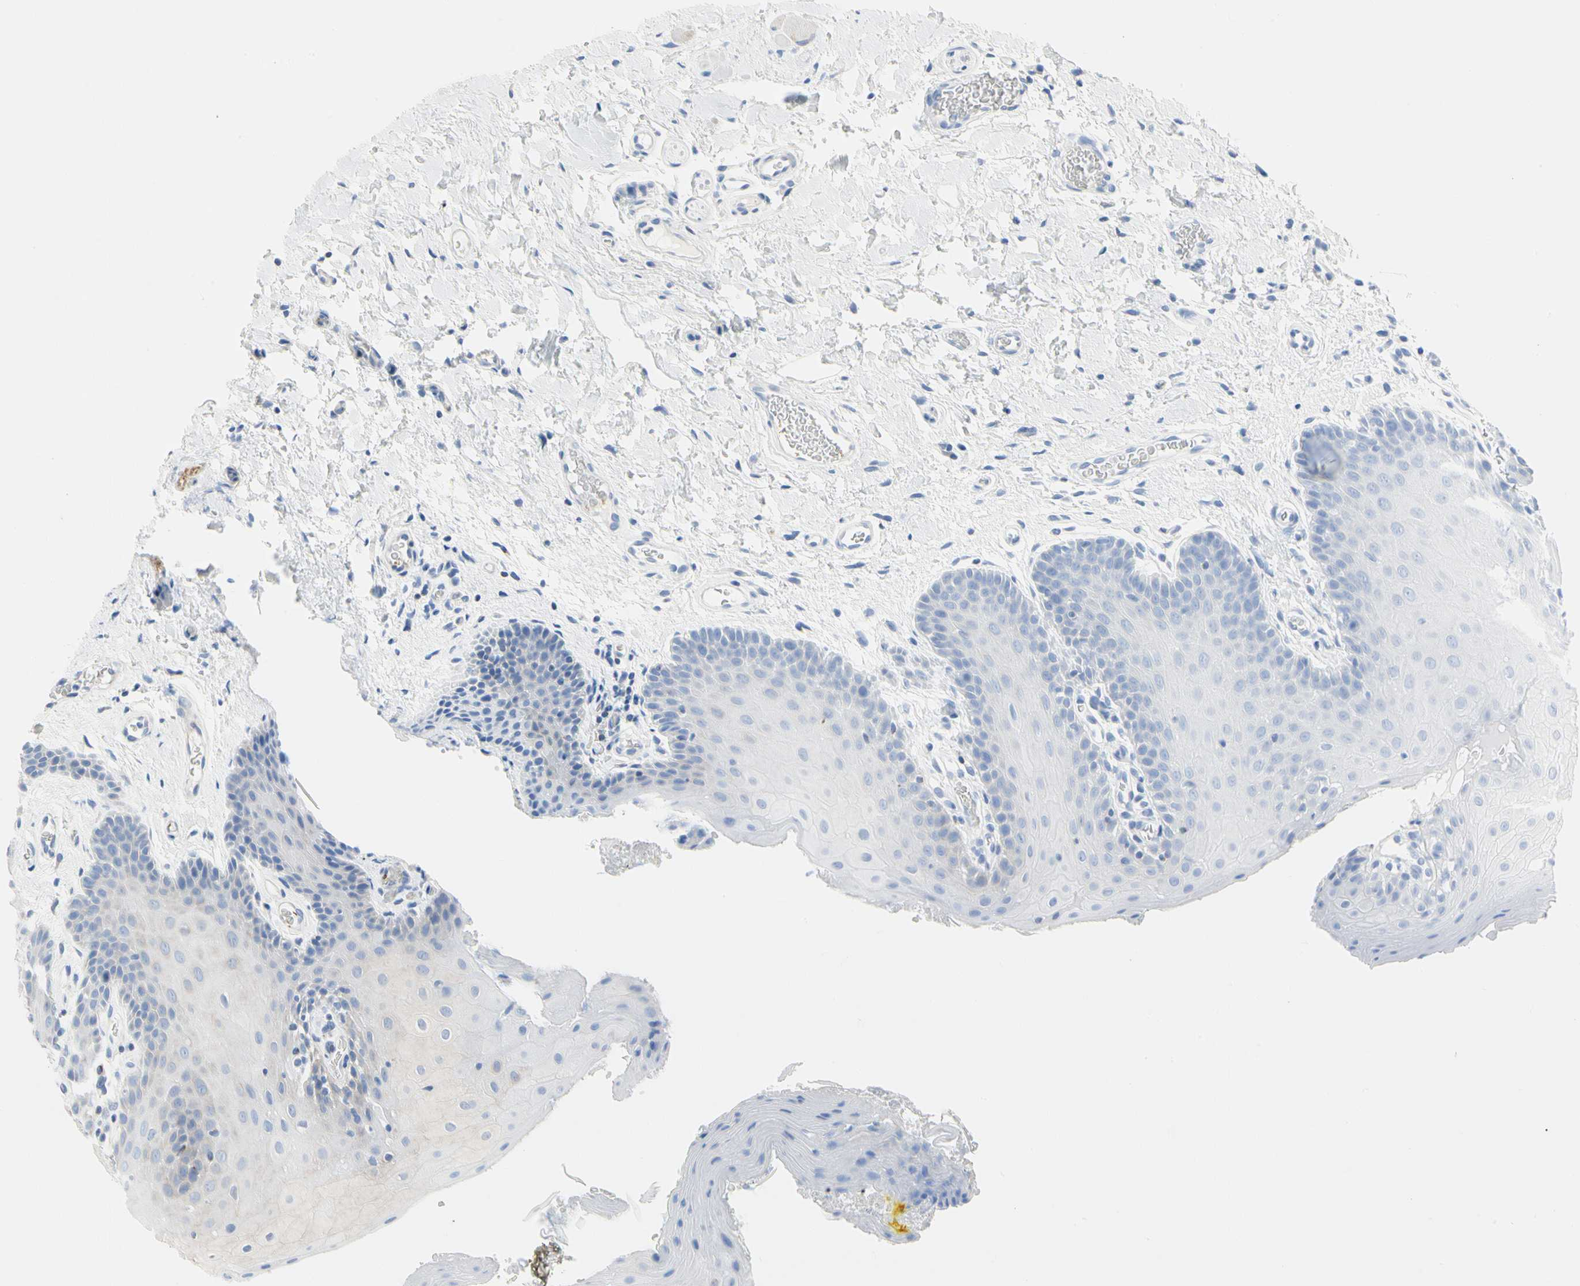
{"staining": {"intensity": "negative", "quantity": "none", "location": "none"}, "tissue": "oral mucosa", "cell_type": "Squamous epithelial cells", "image_type": "normal", "snomed": [{"axis": "morphology", "description": "Normal tissue, NOS"}, {"axis": "topography", "description": "Oral tissue"}], "caption": "Squamous epithelial cells show no significant staining in benign oral mucosa. (DAB IHC with hematoxylin counter stain).", "gene": "TUBA1A", "patient": {"sex": "male", "age": 54}}